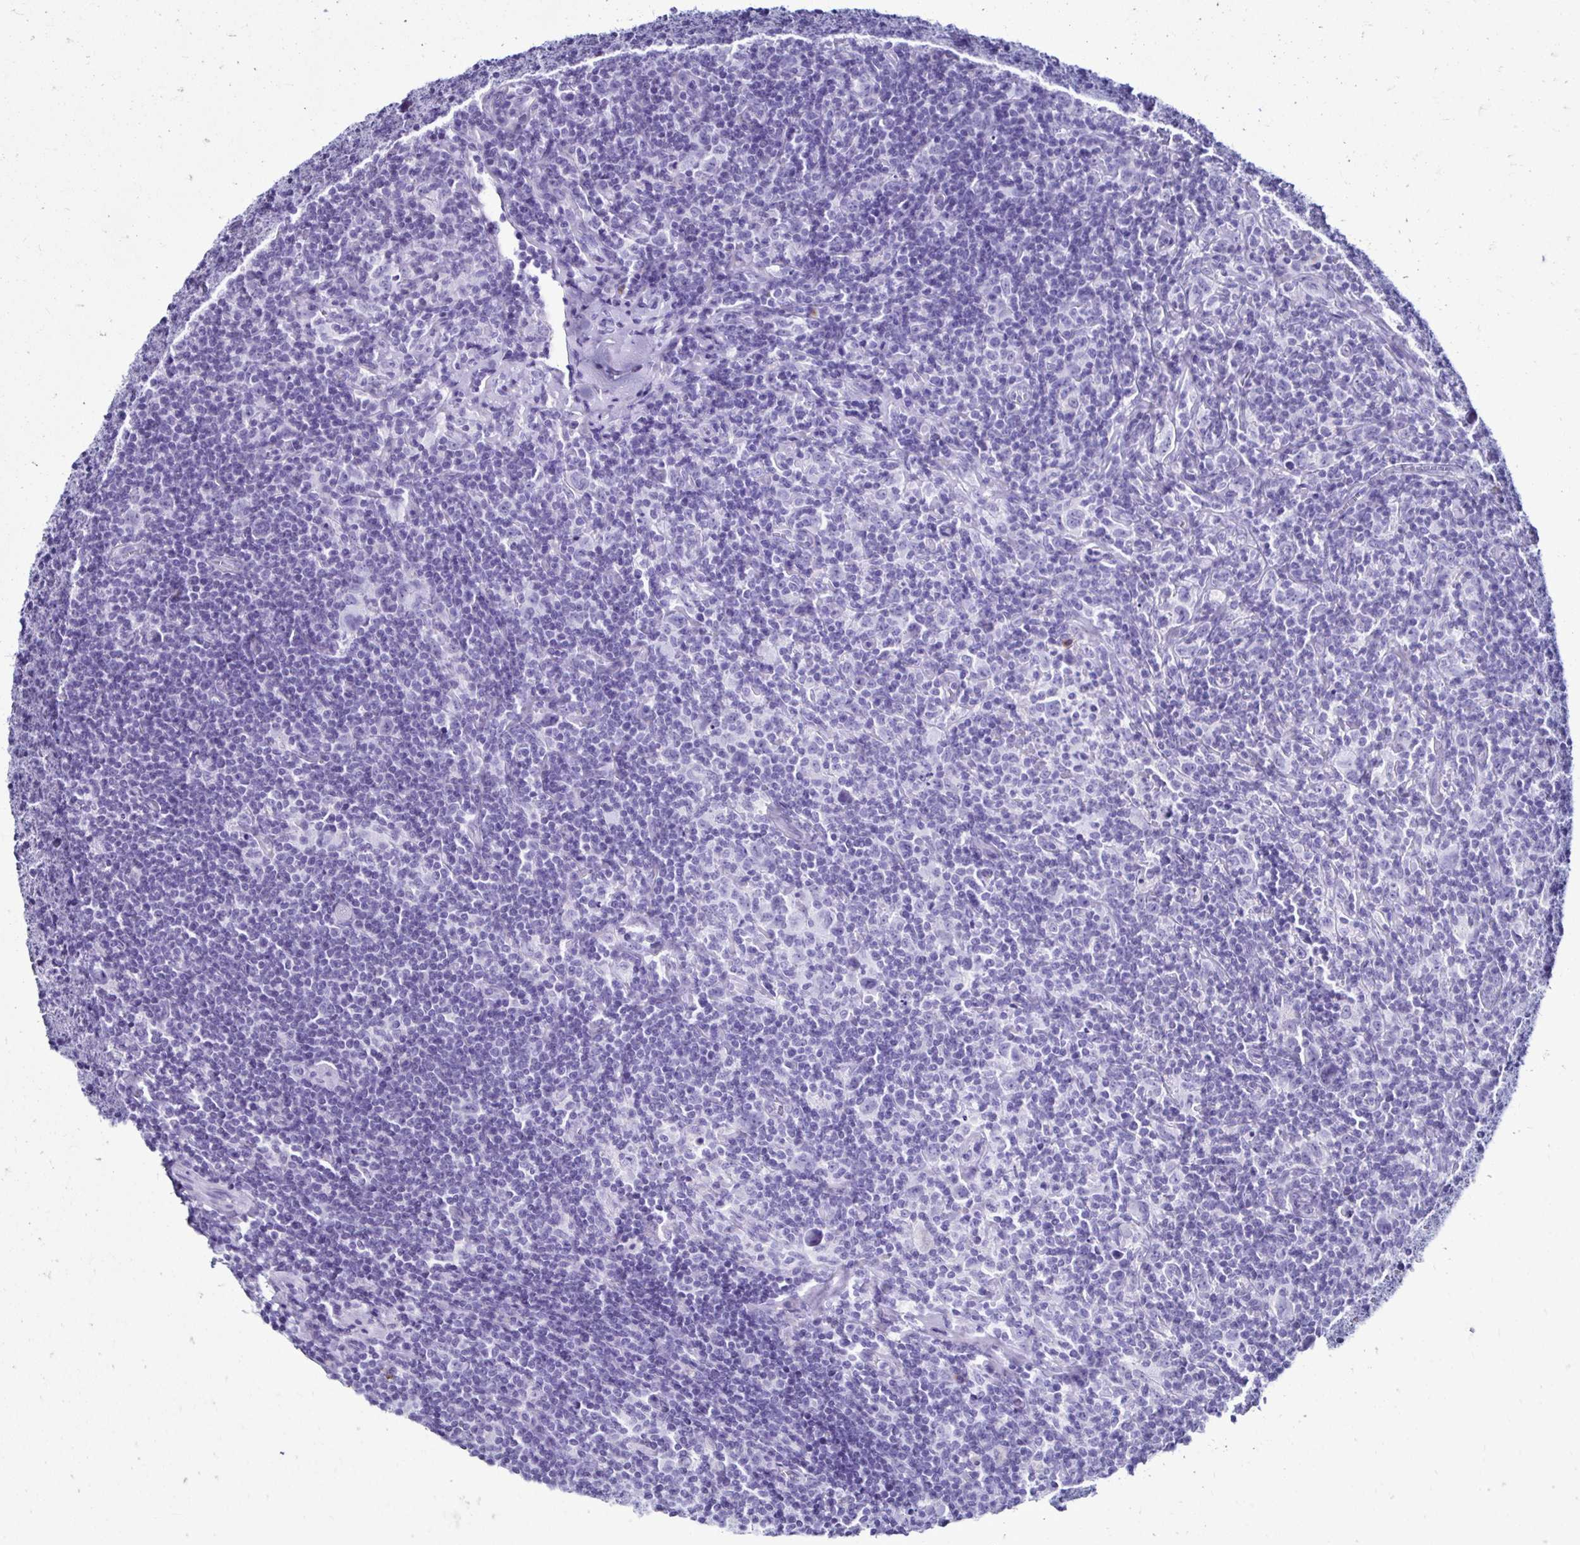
{"staining": {"intensity": "negative", "quantity": "none", "location": "none"}, "tissue": "lymphoma", "cell_type": "Tumor cells", "image_type": "cancer", "snomed": [{"axis": "morphology", "description": "Hodgkin's disease, NOS"}, {"axis": "topography", "description": "Lymph node"}], "caption": "IHC histopathology image of lymphoma stained for a protein (brown), which reveals no positivity in tumor cells.", "gene": "CST5", "patient": {"sex": "female", "age": 18}}